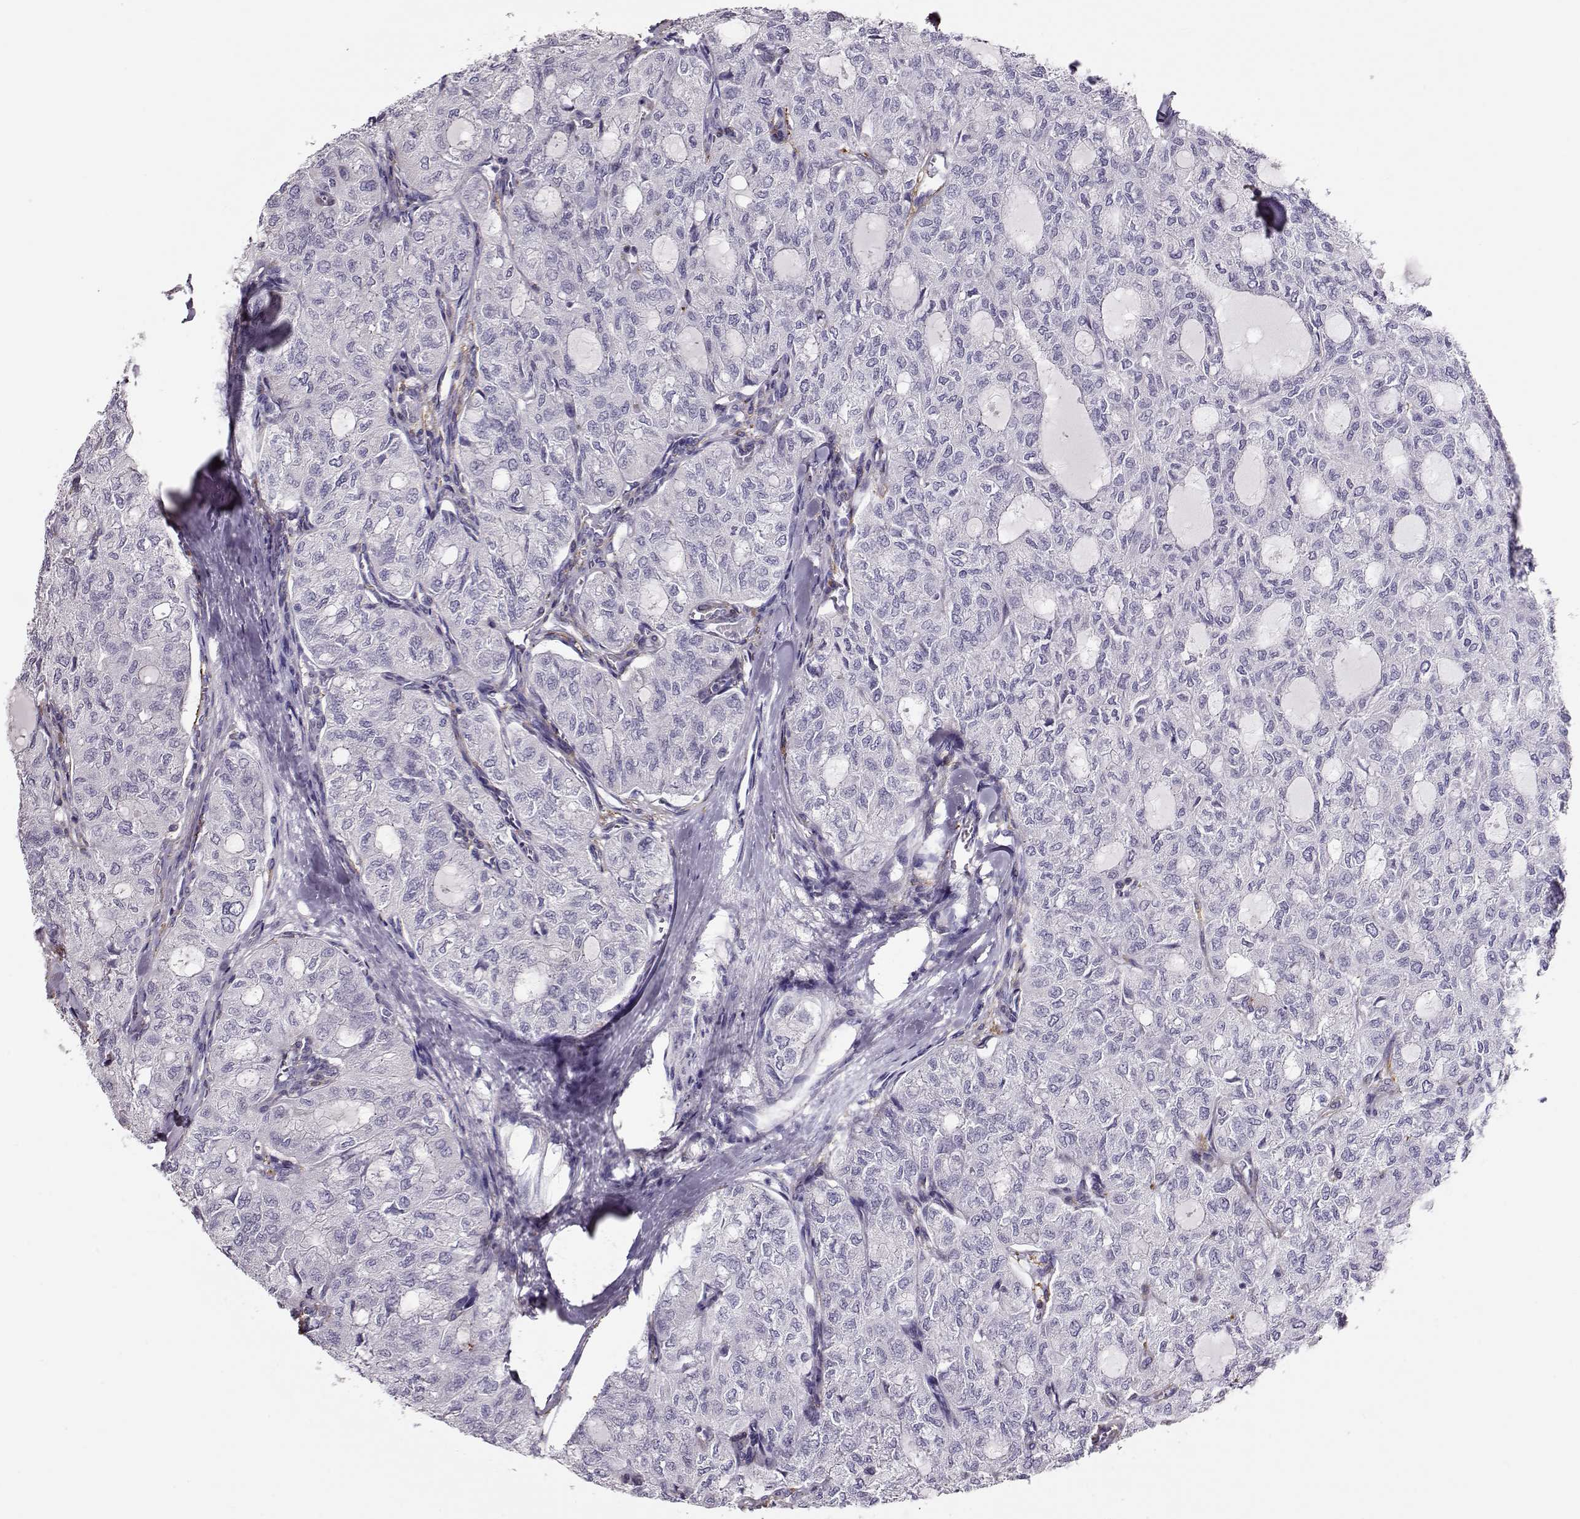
{"staining": {"intensity": "negative", "quantity": "none", "location": "none"}, "tissue": "thyroid cancer", "cell_type": "Tumor cells", "image_type": "cancer", "snomed": [{"axis": "morphology", "description": "Follicular adenoma carcinoma, NOS"}, {"axis": "topography", "description": "Thyroid gland"}], "caption": "Human thyroid follicular adenoma carcinoma stained for a protein using immunohistochemistry (IHC) shows no positivity in tumor cells.", "gene": "RBM44", "patient": {"sex": "male", "age": 75}}